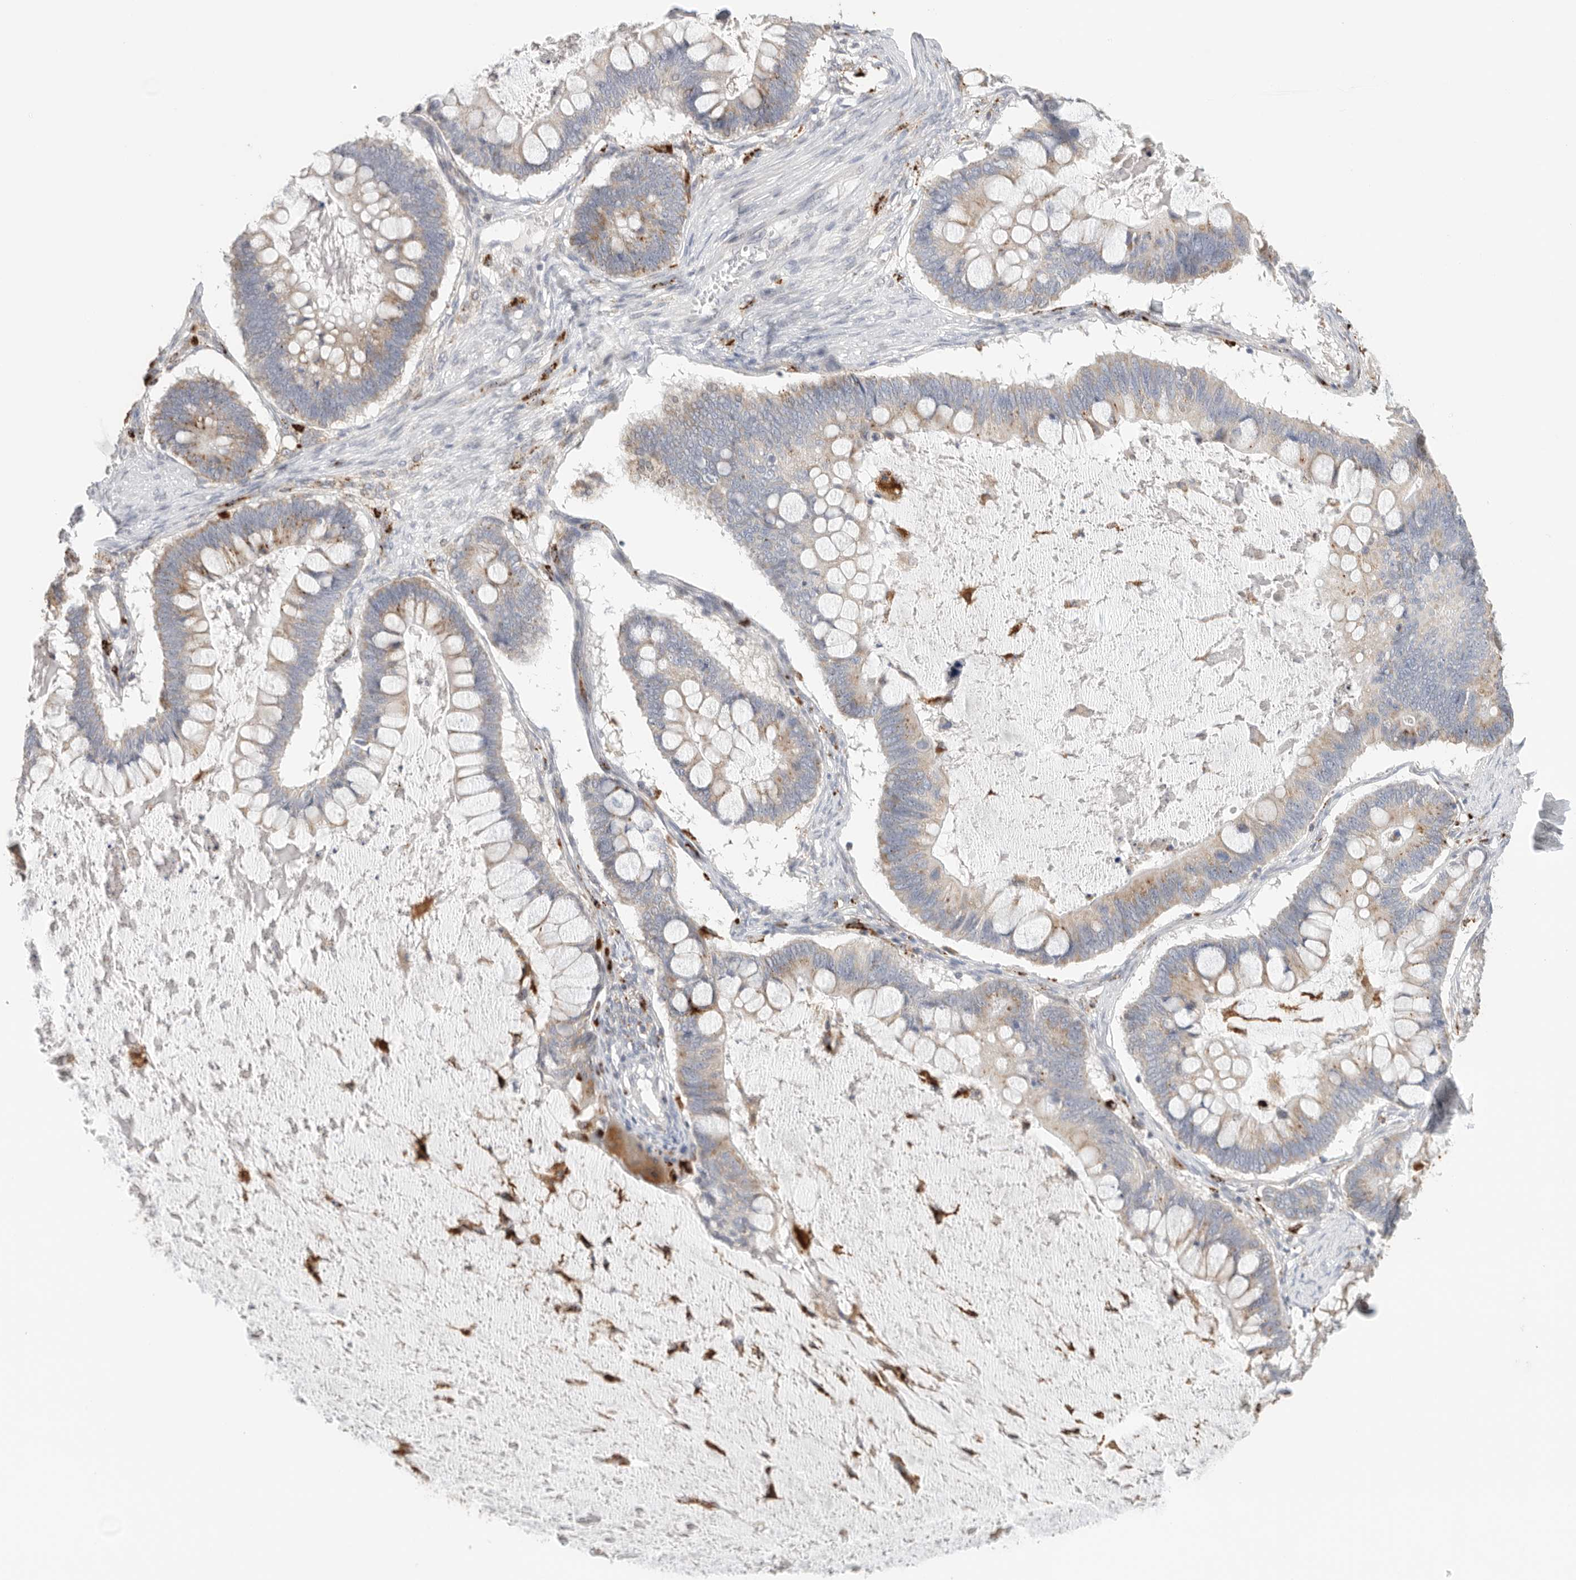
{"staining": {"intensity": "weak", "quantity": ">75%", "location": "cytoplasmic/membranous"}, "tissue": "ovarian cancer", "cell_type": "Tumor cells", "image_type": "cancer", "snomed": [{"axis": "morphology", "description": "Cystadenocarcinoma, mucinous, NOS"}, {"axis": "topography", "description": "Ovary"}], "caption": "Protein staining of ovarian cancer tissue shows weak cytoplasmic/membranous staining in approximately >75% of tumor cells.", "gene": "GGH", "patient": {"sex": "female", "age": 61}}